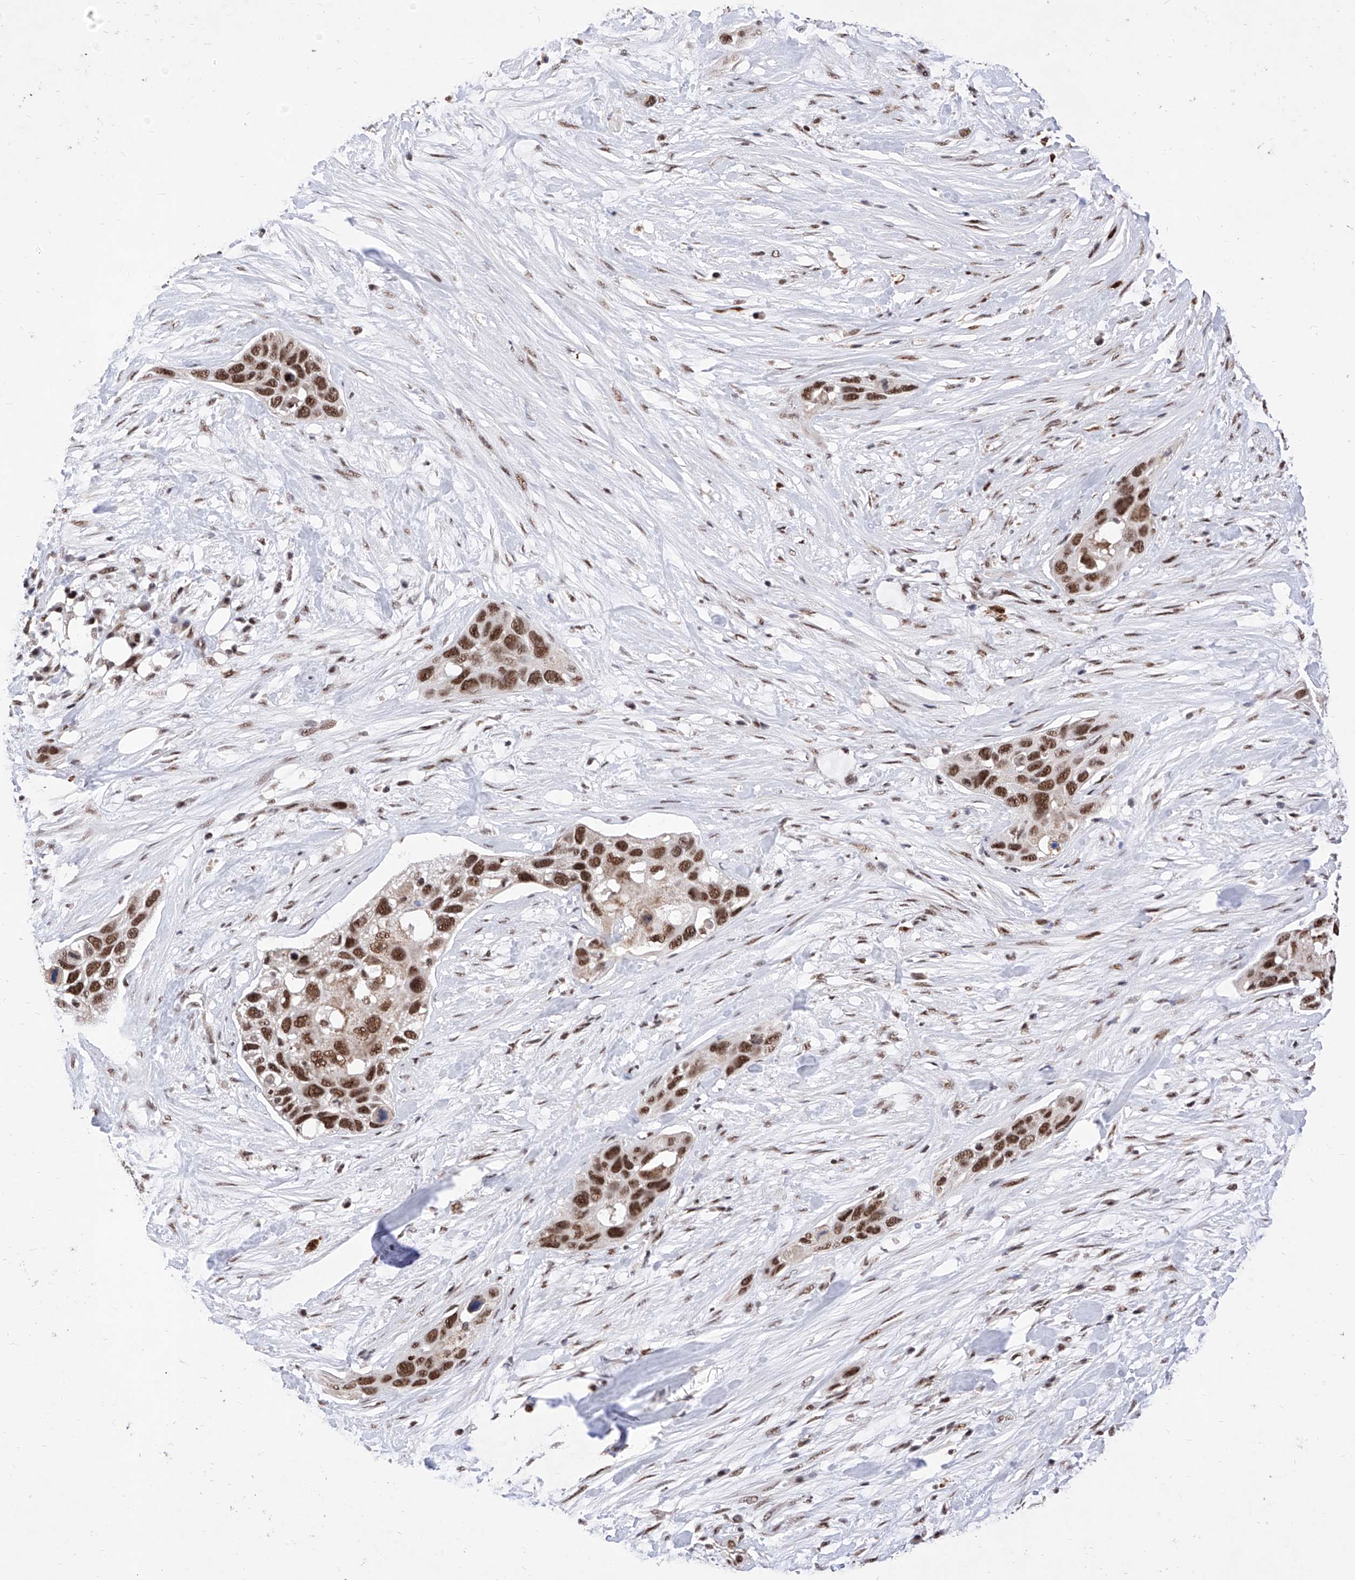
{"staining": {"intensity": "strong", "quantity": ">75%", "location": "nuclear"}, "tissue": "pancreatic cancer", "cell_type": "Tumor cells", "image_type": "cancer", "snomed": [{"axis": "morphology", "description": "Adenocarcinoma, NOS"}, {"axis": "topography", "description": "Pancreas"}], "caption": "Immunohistochemistry micrograph of neoplastic tissue: human pancreatic adenocarcinoma stained using immunohistochemistry (IHC) exhibits high levels of strong protein expression localized specifically in the nuclear of tumor cells, appearing as a nuclear brown color.", "gene": "PHF5A", "patient": {"sex": "female", "age": 60}}